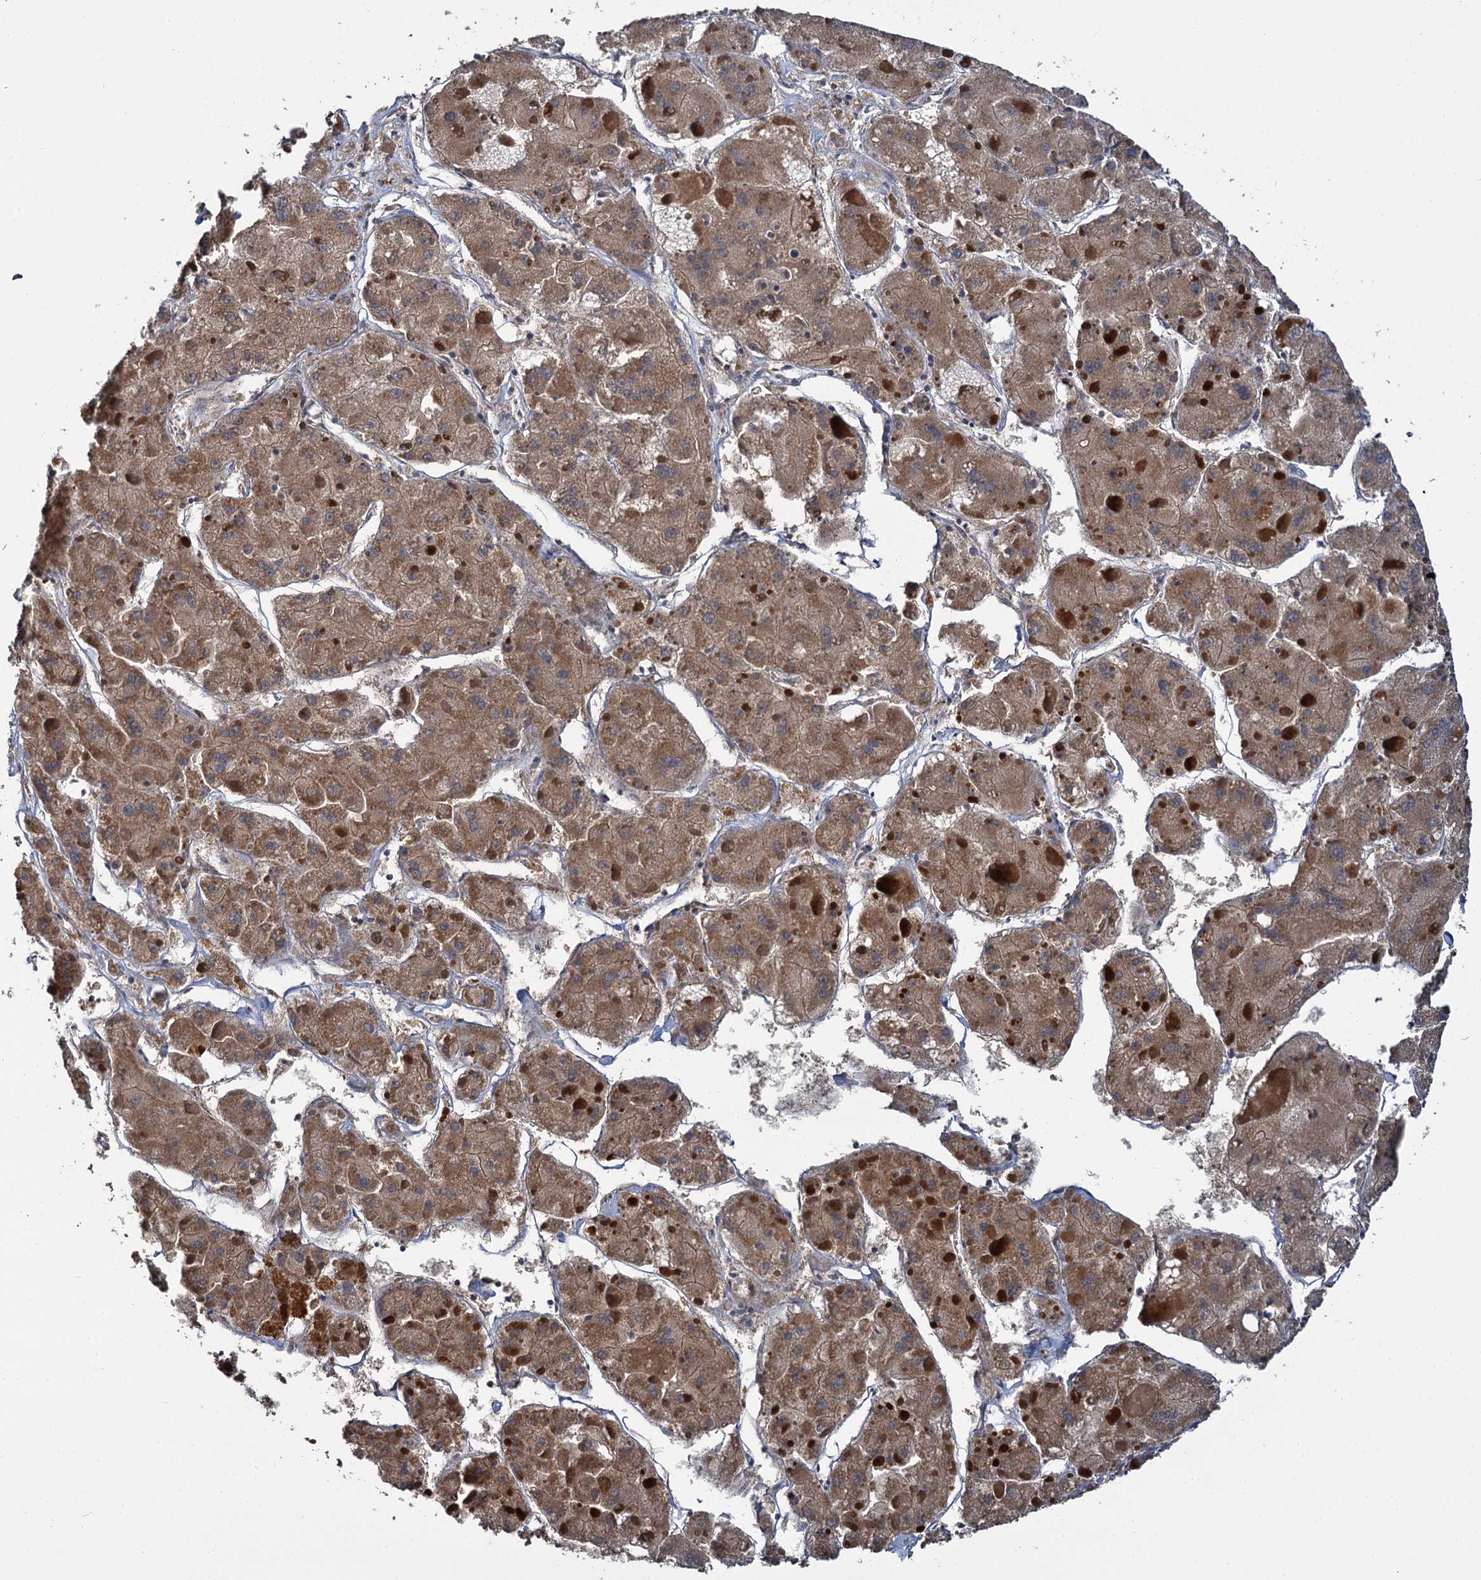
{"staining": {"intensity": "moderate", "quantity": ">75%", "location": "cytoplasmic/membranous"}, "tissue": "liver cancer", "cell_type": "Tumor cells", "image_type": "cancer", "snomed": [{"axis": "morphology", "description": "Carcinoma, Hepatocellular, NOS"}, {"axis": "topography", "description": "Liver"}], "caption": "This is an image of immunohistochemistry staining of liver hepatocellular carcinoma, which shows moderate positivity in the cytoplasmic/membranous of tumor cells.", "gene": "TMEM39A", "patient": {"sex": "female", "age": 73}}